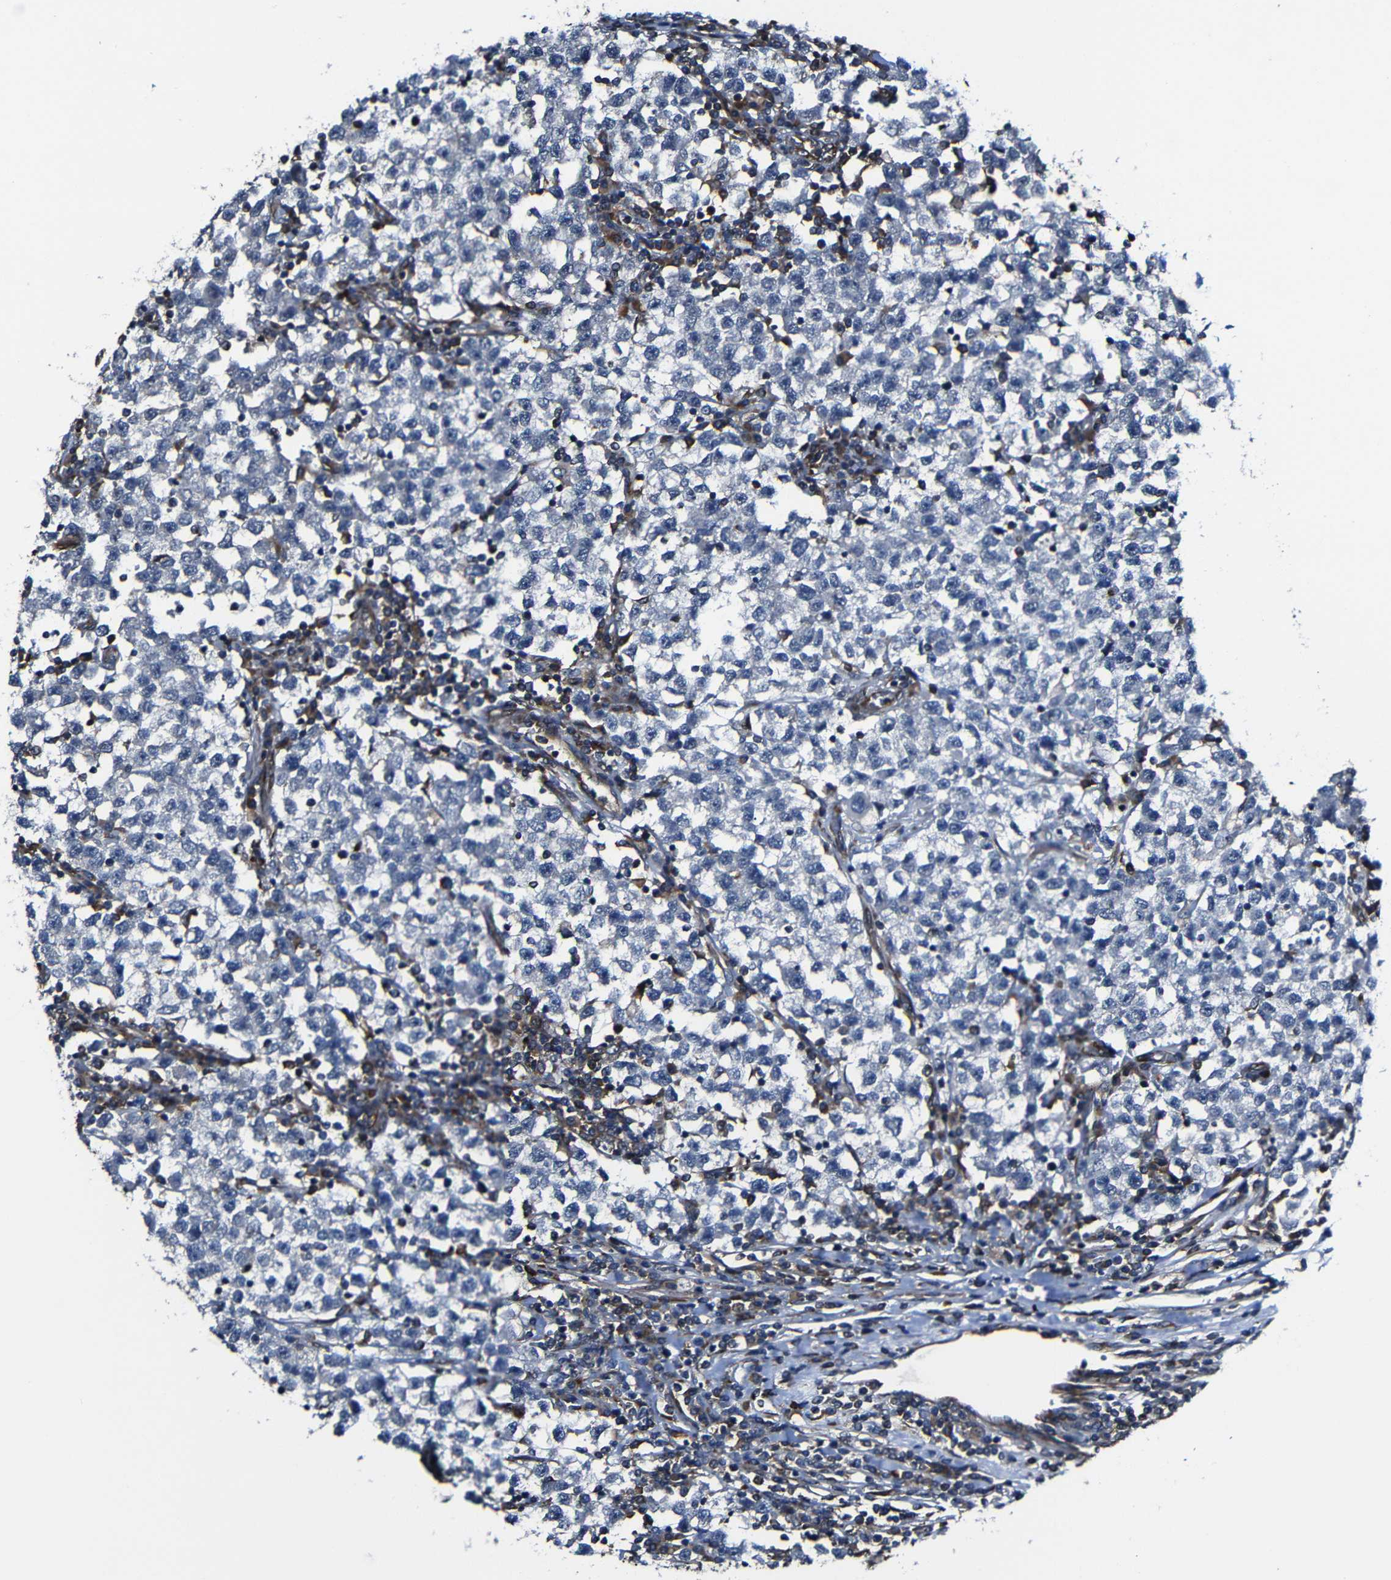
{"staining": {"intensity": "negative", "quantity": "none", "location": "none"}, "tissue": "testis cancer", "cell_type": "Tumor cells", "image_type": "cancer", "snomed": [{"axis": "morphology", "description": "Seminoma, NOS"}, {"axis": "topography", "description": "Testis"}], "caption": "There is no significant expression in tumor cells of seminoma (testis). (Brightfield microscopy of DAB (3,3'-diaminobenzidine) IHC at high magnification).", "gene": "KIAA0513", "patient": {"sex": "male", "age": 22}}